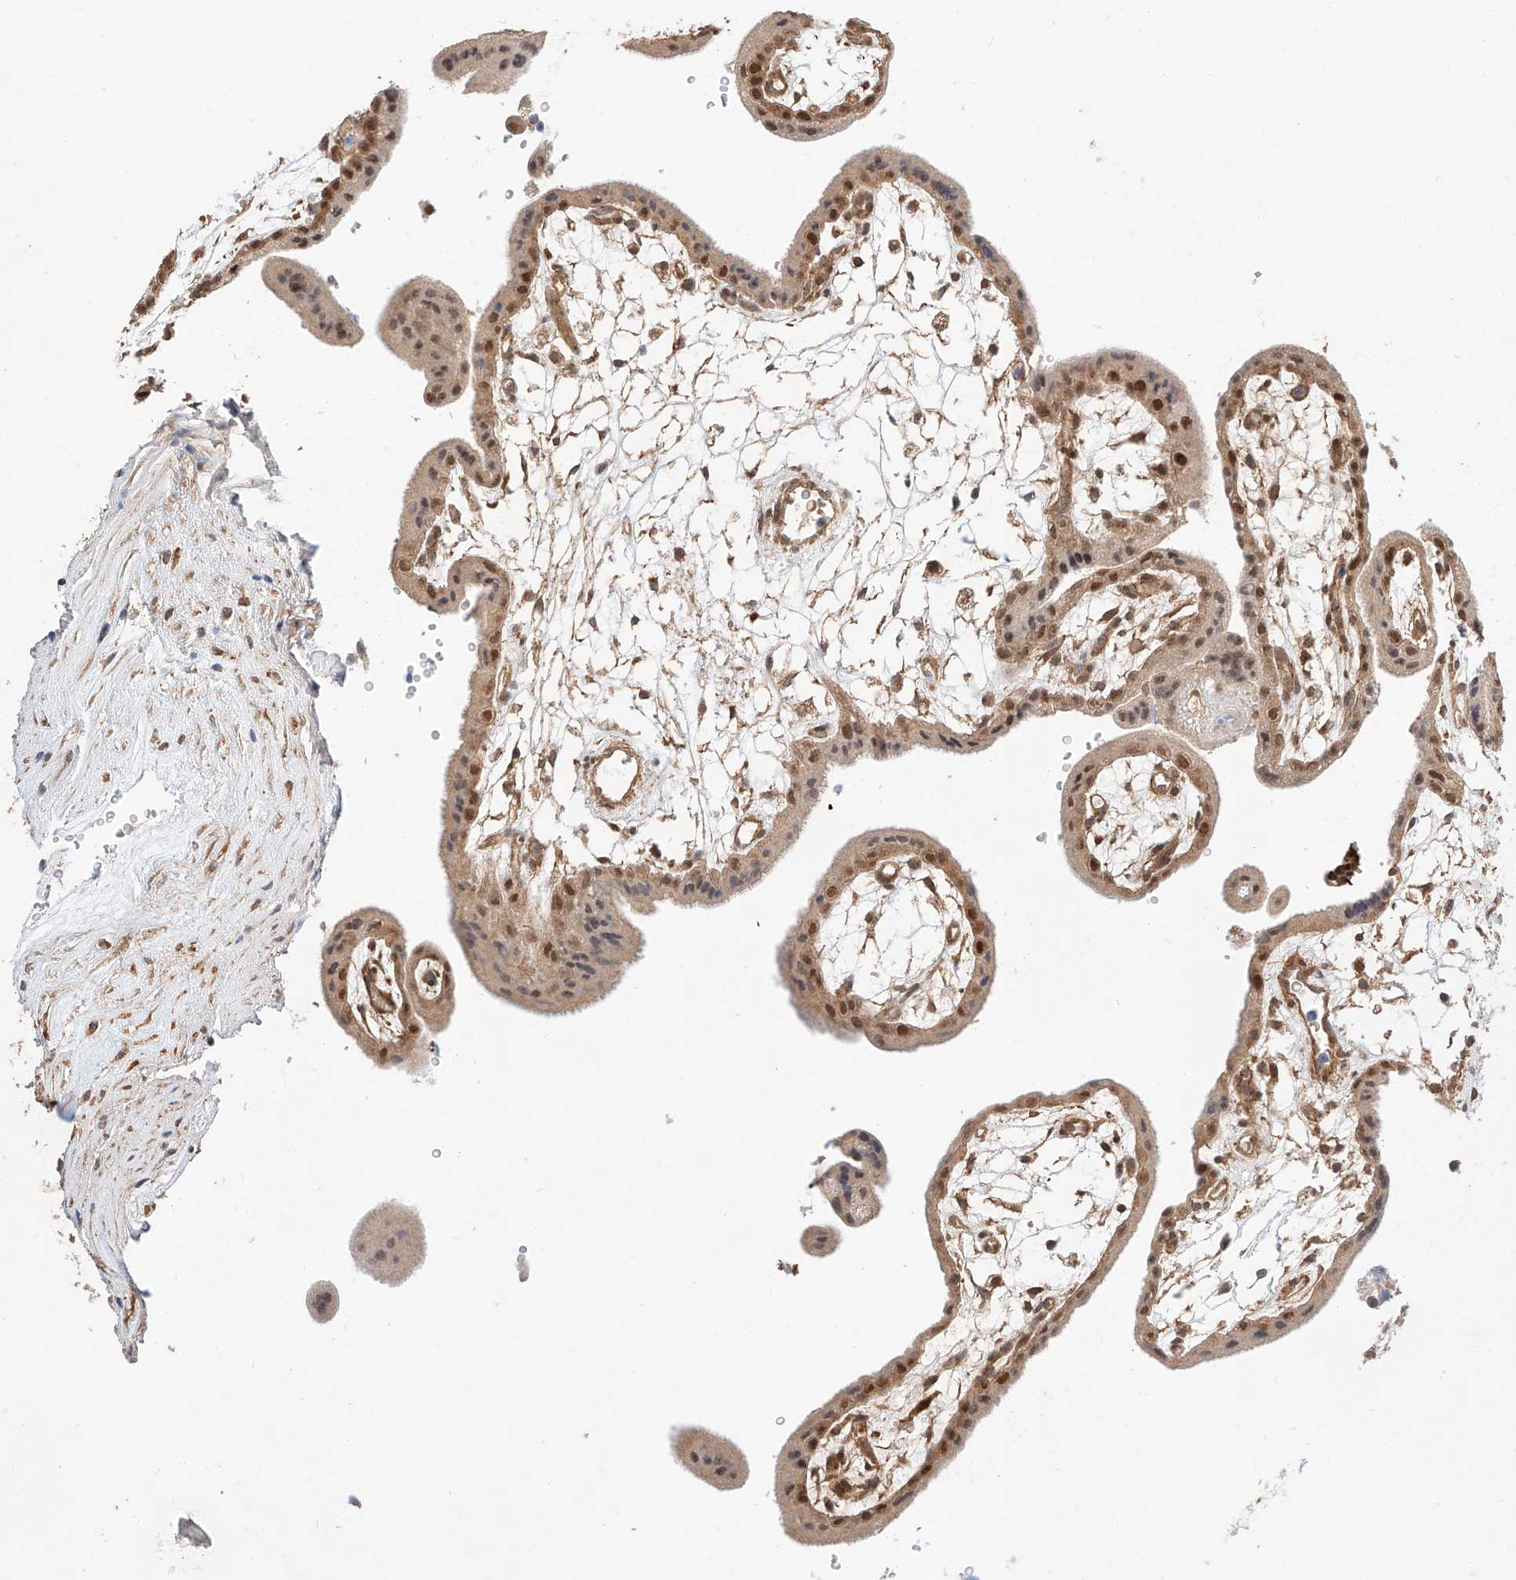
{"staining": {"intensity": "moderate", "quantity": ">75%", "location": "cytoplasmic/membranous,nuclear"}, "tissue": "placenta", "cell_type": "Decidual cells", "image_type": "normal", "snomed": [{"axis": "morphology", "description": "Normal tissue, NOS"}, {"axis": "topography", "description": "Placenta"}], "caption": "An image of human placenta stained for a protein shows moderate cytoplasmic/membranous,nuclear brown staining in decidual cells.", "gene": "RAB23", "patient": {"sex": "female", "age": 18}}